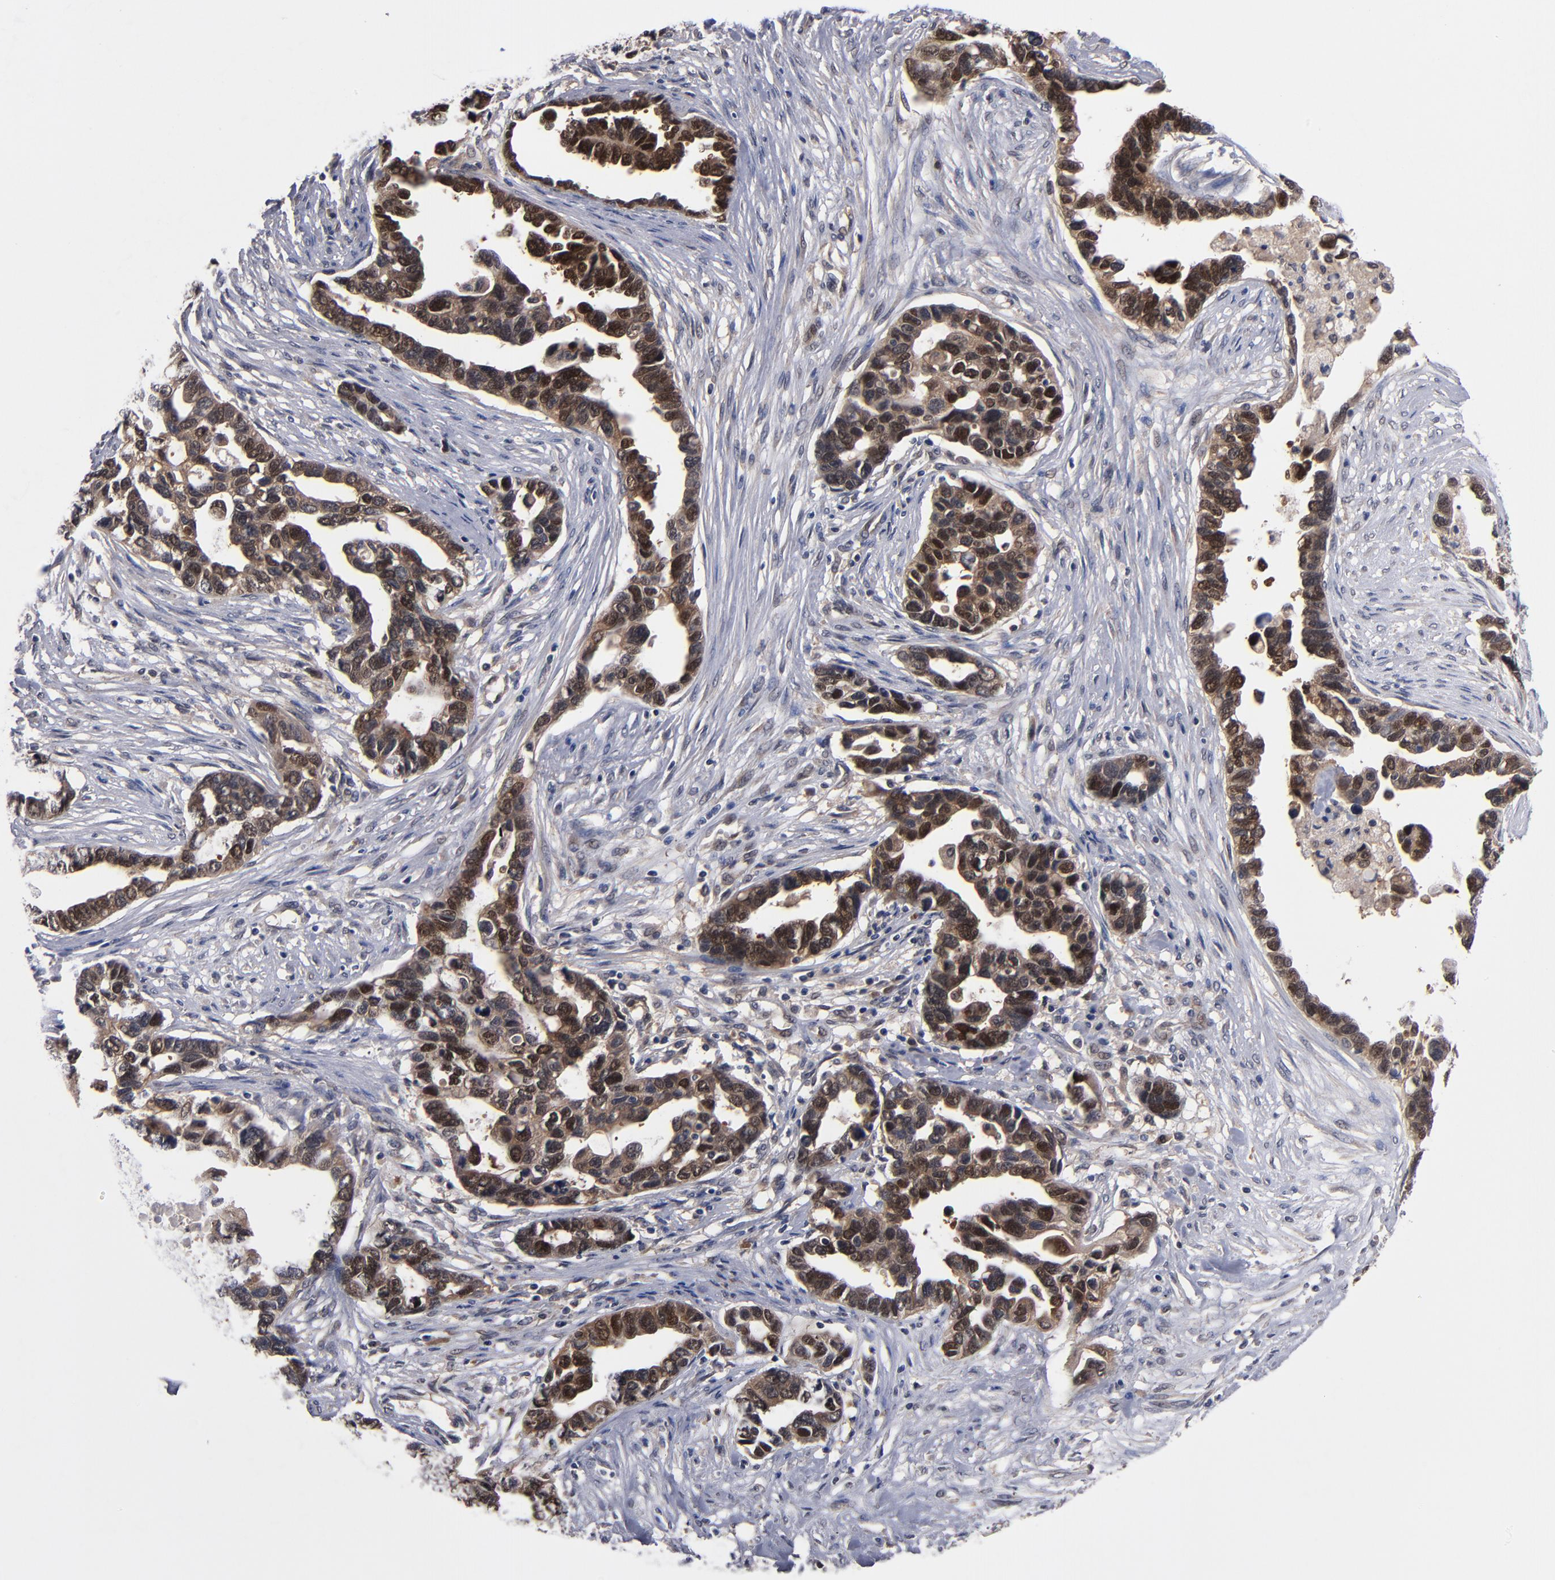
{"staining": {"intensity": "strong", "quantity": ">75%", "location": "cytoplasmic/membranous,nuclear"}, "tissue": "ovarian cancer", "cell_type": "Tumor cells", "image_type": "cancer", "snomed": [{"axis": "morphology", "description": "Cystadenocarcinoma, serous, NOS"}, {"axis": "topography", "description": "Ovary"}], "caption": "Ovarian cancer (serous cystadenocarcinoma) was stained to show a protein in brown. There is high levels of strong cytoplasmic/membranous and nuclear positivity in approximately >75% of tumor cells. (Brightfield microscopy of DAB IHC at high magnification).", "gene": "ALG13", "patient": {"sex": "female", "age": 54}}